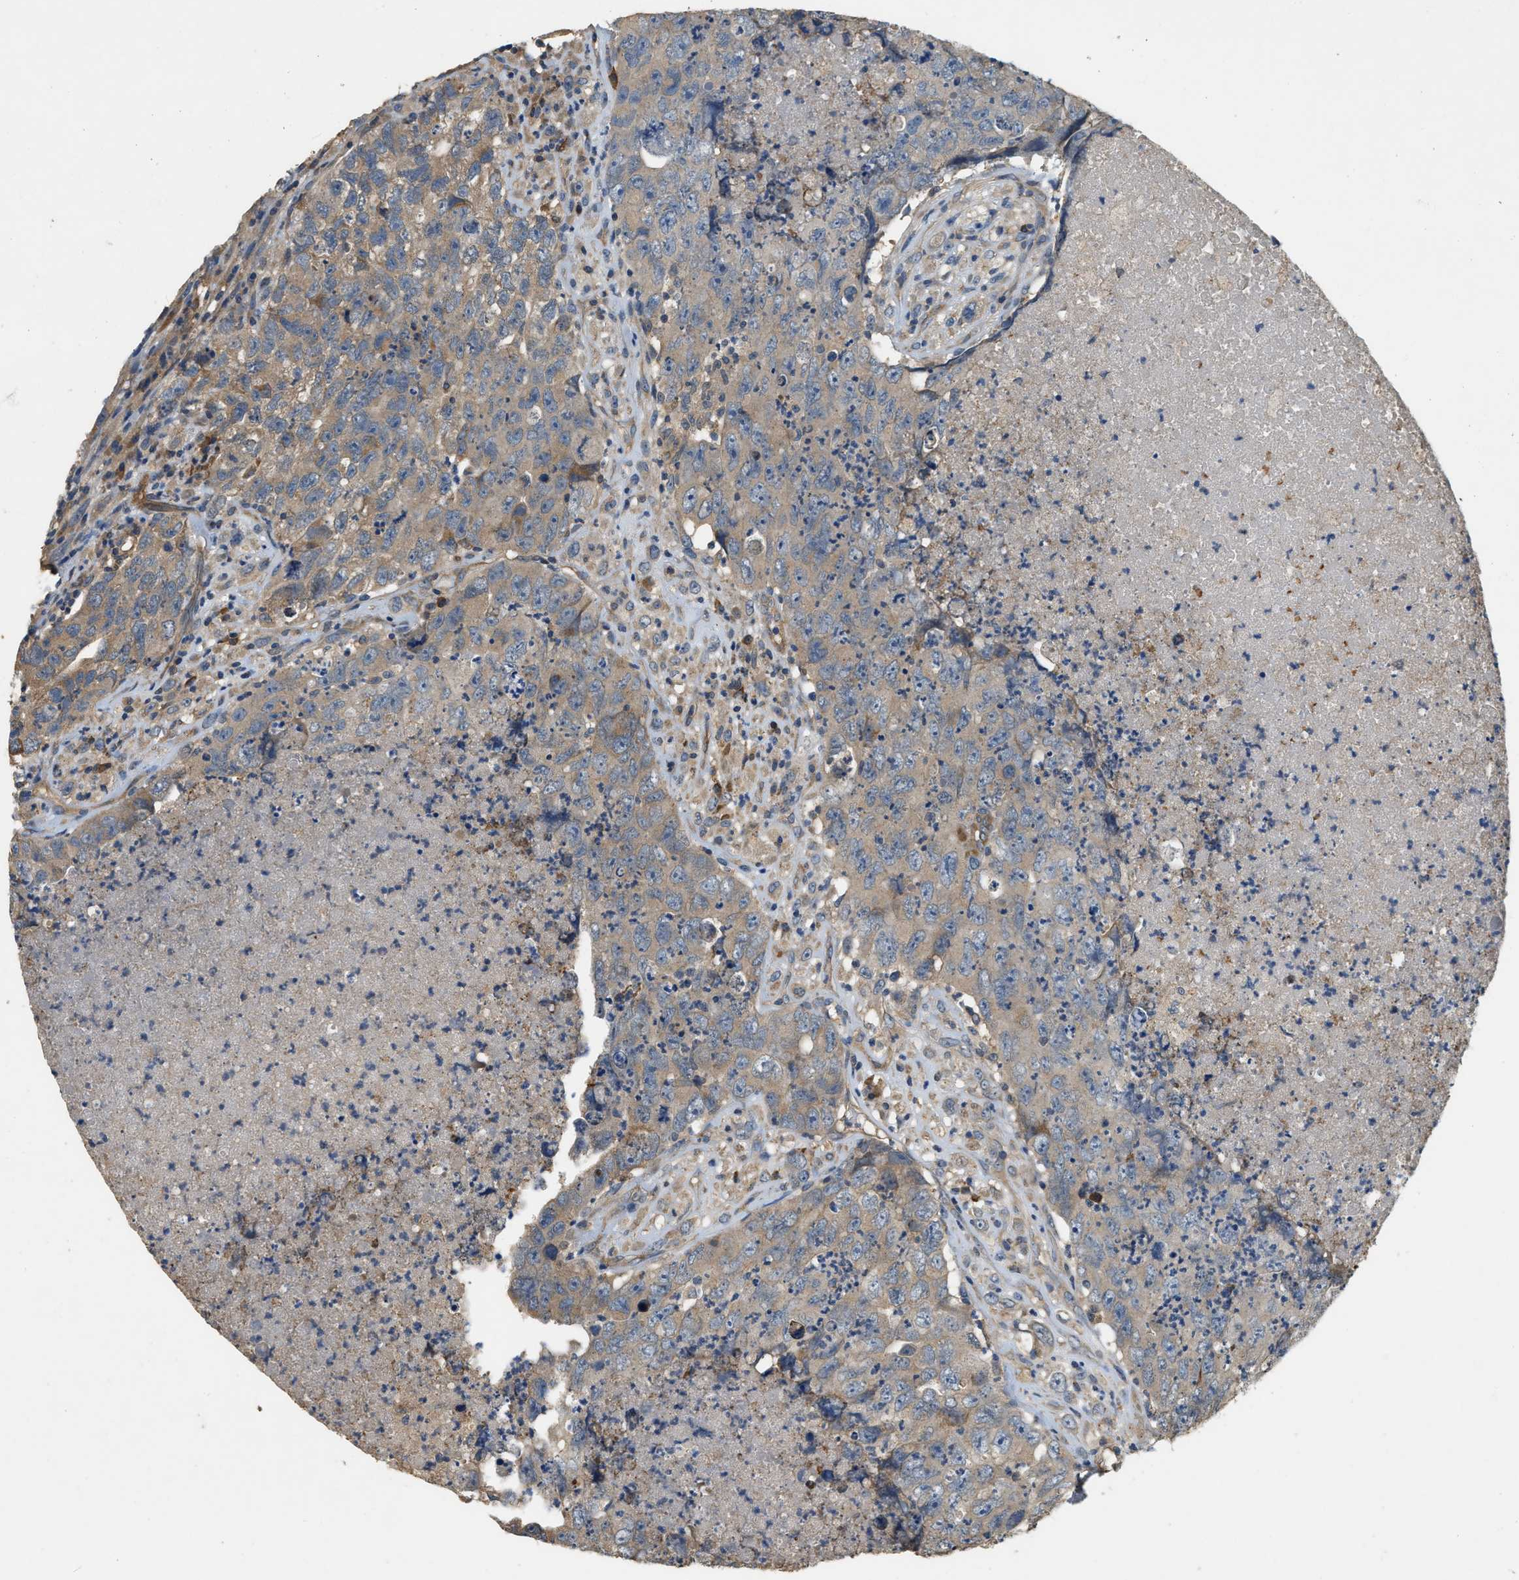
{"staining": {"intensity": "weak", "quantity": ">75%", "location": "cytoplasmic/membranous"}, "tissue": "testis cancer", "cell_type": "Tumor cells", "image_type": "cancer", "snomed": [{"axis": "morphology", "description": "Carcinoma, Embryonal, NOS"}, {"axis": "topography", "description": "Testis"}], "caption": "Brown immunohistochemical staining in human testis cancer (embryonal carcinoma) demonstrates weak cytoplasmic/membranous staining in about >75% of tumor cells.", "gene": "CFLAR", "patient": {"sex": "male", "age": 32}}